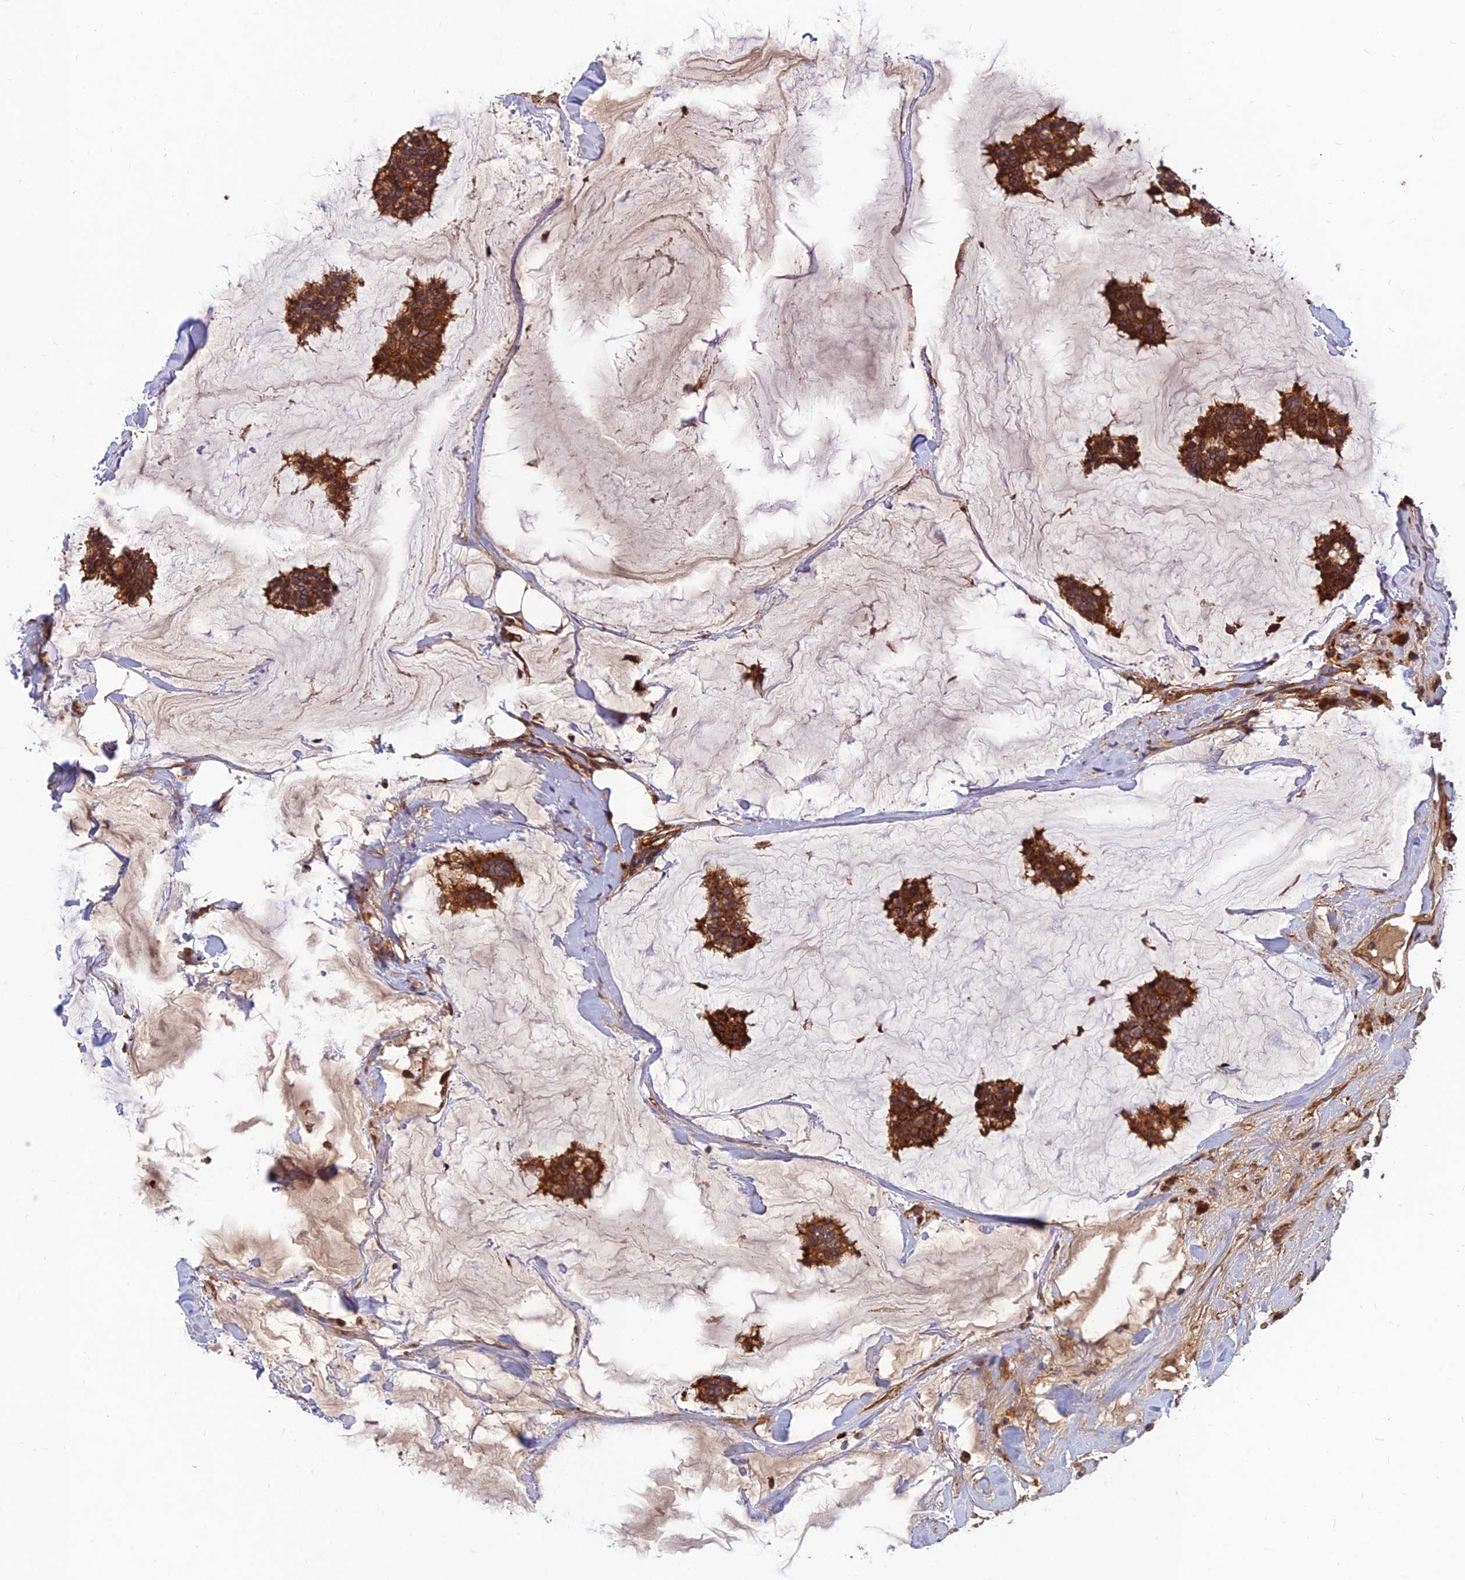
{"staining": {"intensity": "strong", "quantity": ">75%", "location": "cytoplasmic/membranous"}, "tissue": "breast cancer", "cell_type": "Tumor cells", "image_type": "cancer", "snomed": [{"axis": "morphology", "description": "Duct carcinoma"}, {"axis": "topography", "description": "Breast"}], "caption": "This is an image of immunohistochemistry staining of infiltrating ductal carcinoma (breast), which shows strong staining in the cytoplasmic/membranous of tumor cells.", "gene": "RELCH", "patient": {"sex": "female", "age": 93}}